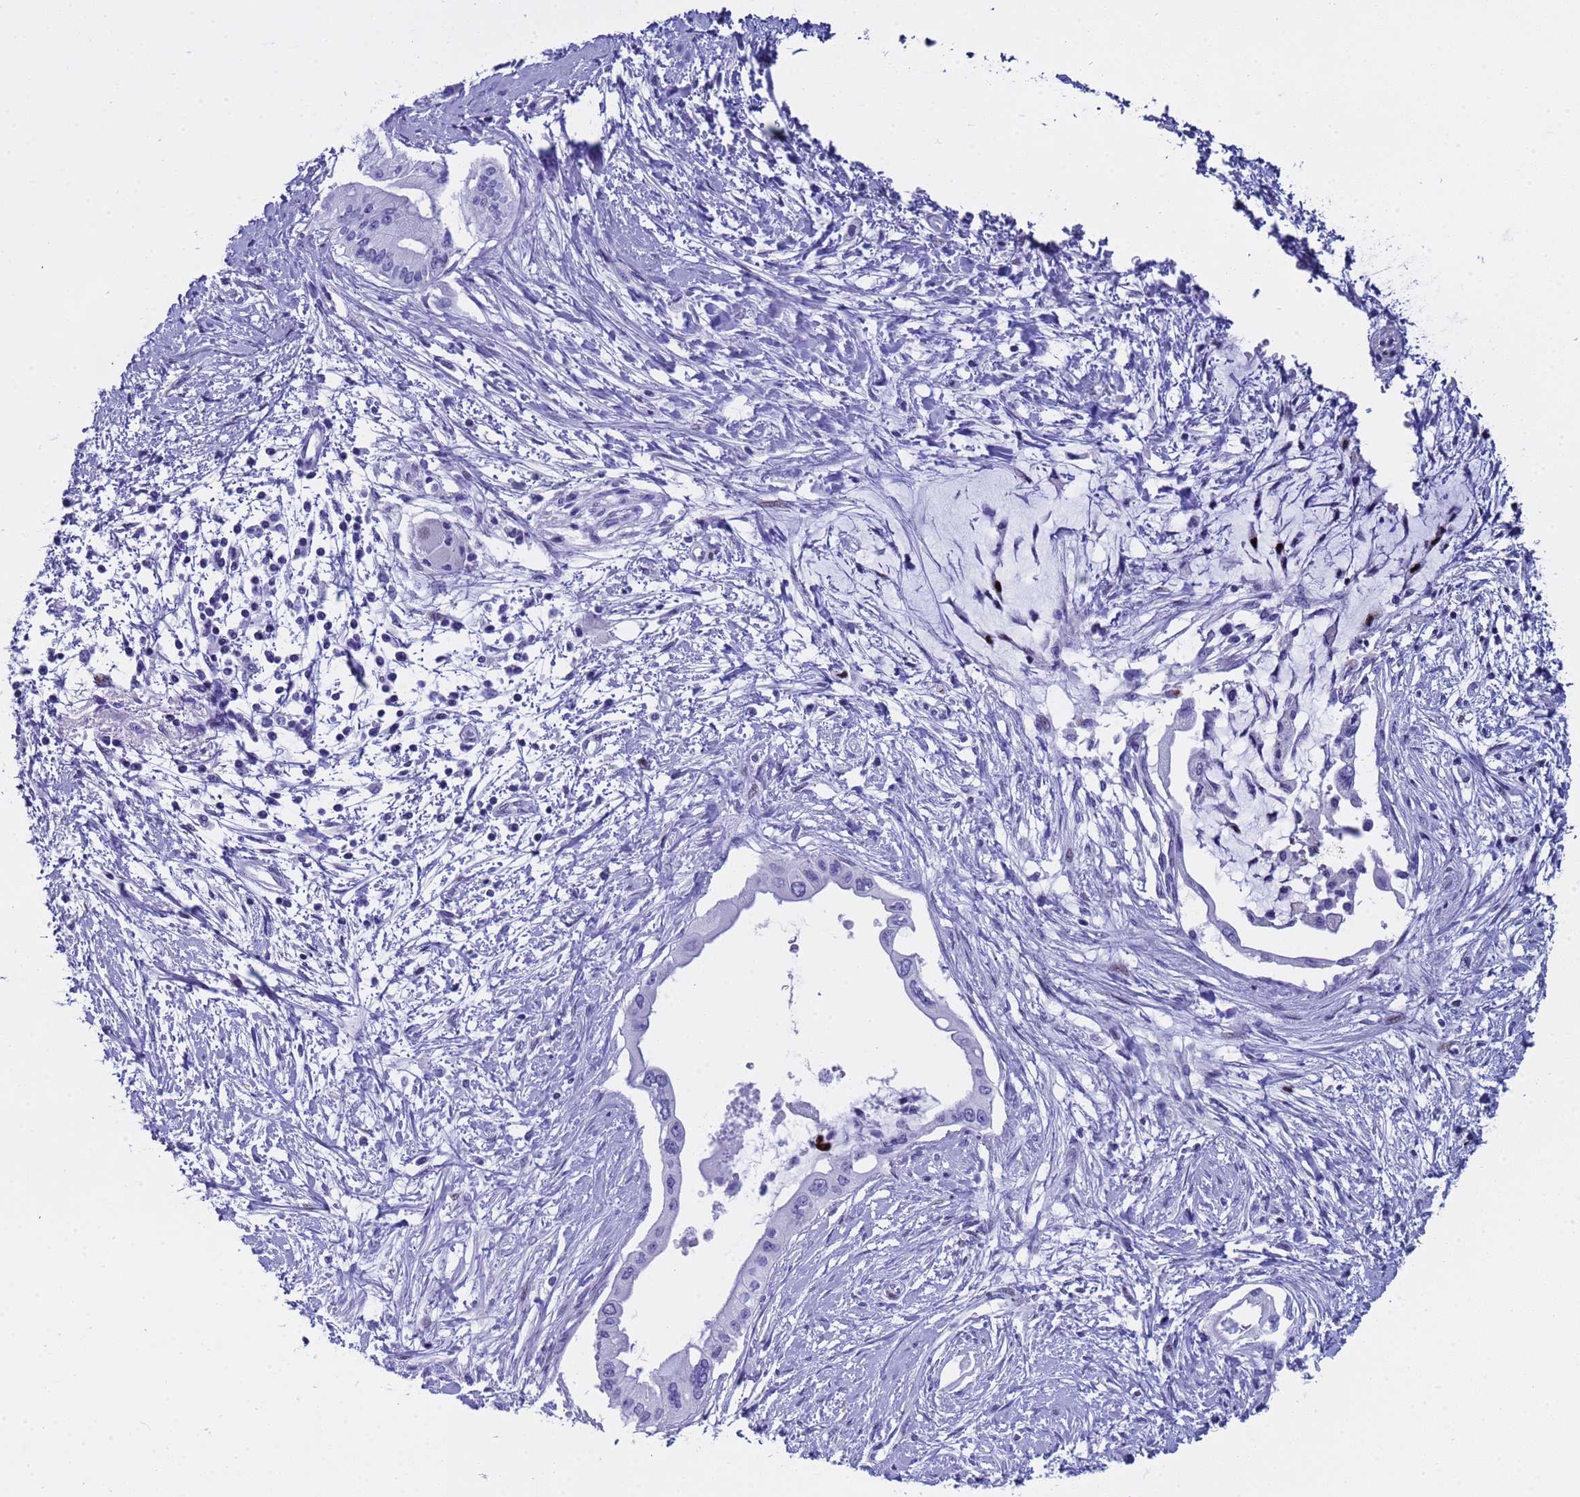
{"staining": {"intensity": "negative", "quantity": "none", "location": "none"}, "tissue": "pancreatic cancer", "cell_type": "Tumor cells", "image_type": "cancer", "snomed": [{"axis": "morphology", "description": "Adenocarcinoma, NOS"}, {"axis": "topography", "description": "Pancreas"}], "caption": "DAB (3,3'-diaminobenzidine) immunohistochemical staining of human pancreatic cancer shows no significant positivity in tumor cells.", "gene": "POP5", "patient": {"sex": "male", "age": 46}}